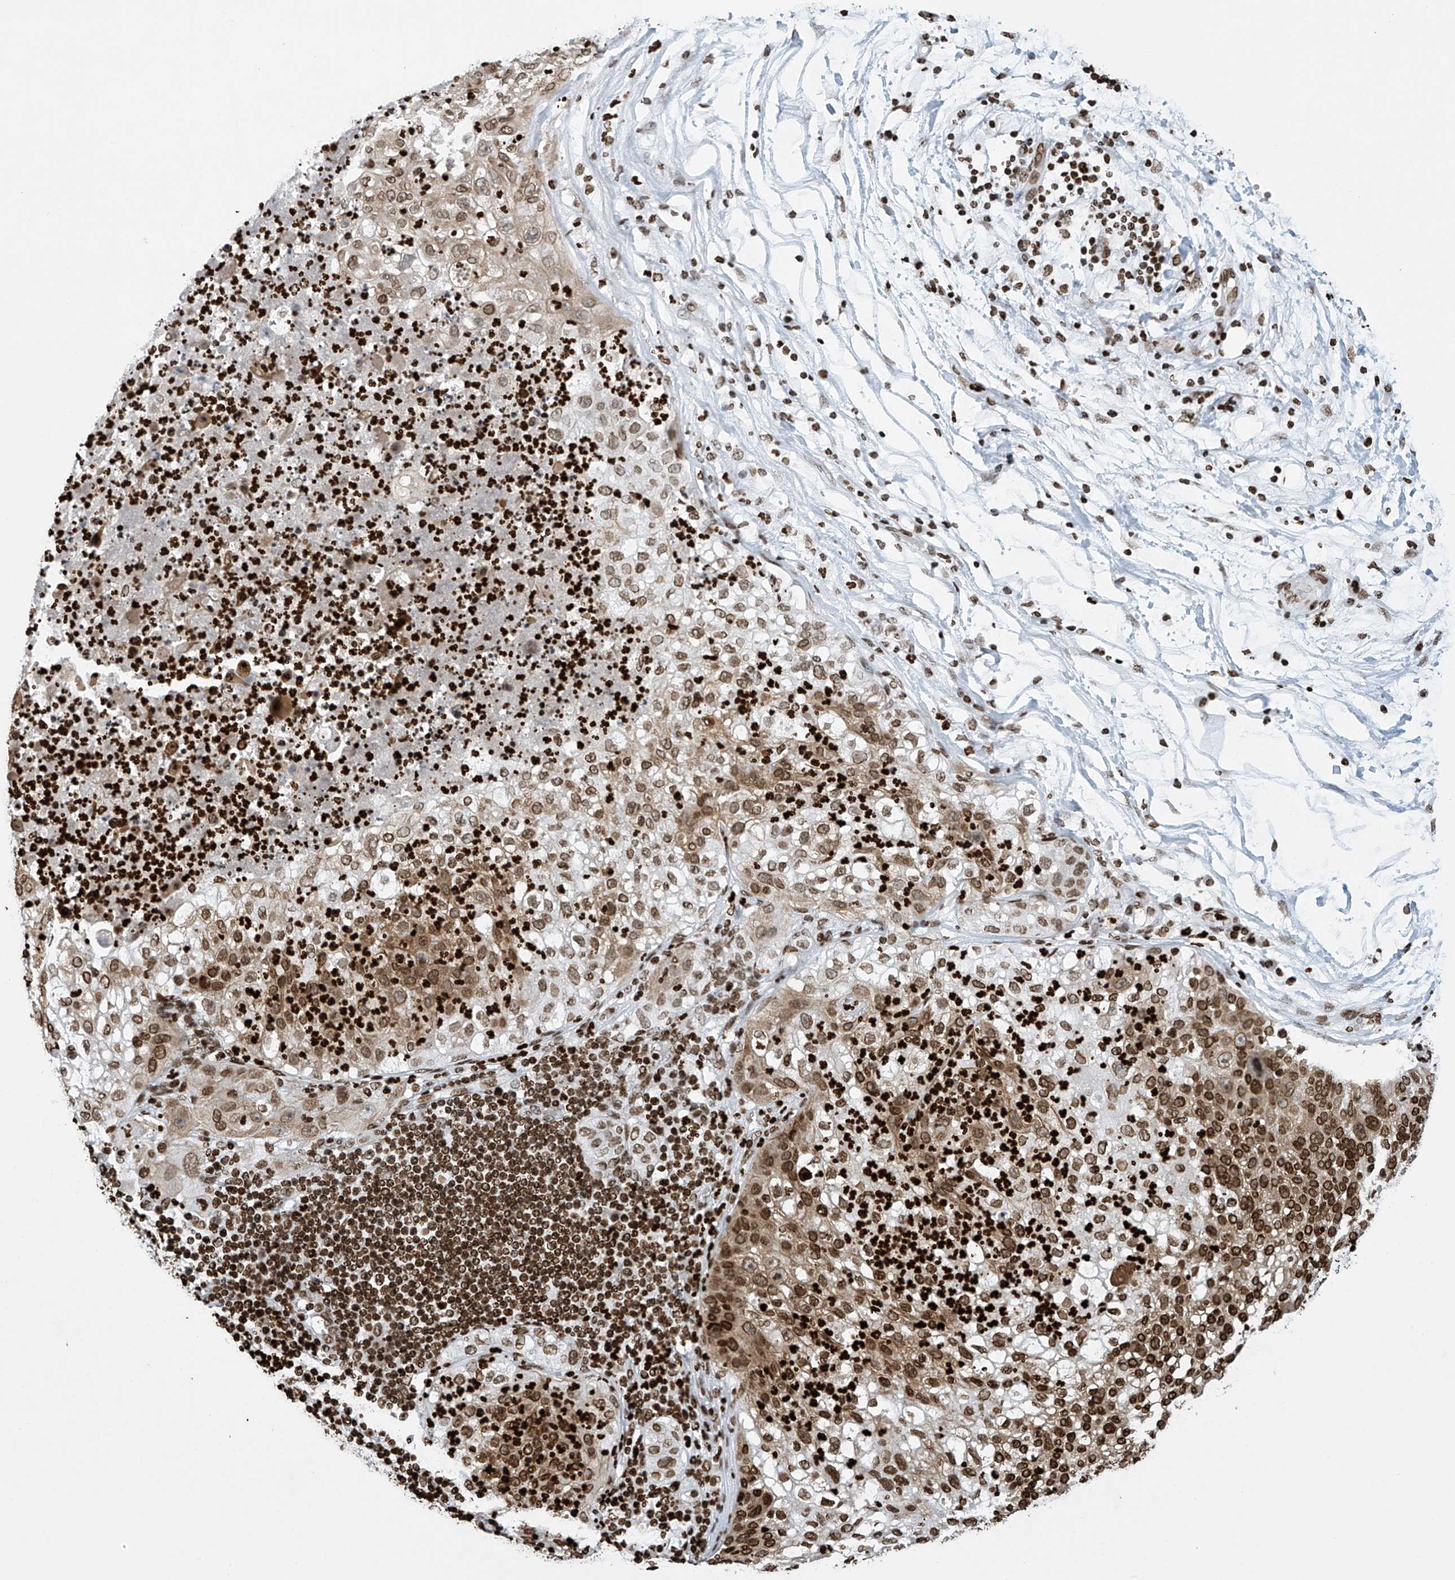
{"staining": {"intensity": "moderate", "quantity": ">75%", "location": "cytoplasmic/membranous,nuclear"}, "tissue": "lung cancer", "cell_type": "Tumor cells", "image_type": "cancer", "snomed": [{"axis": "morphology", "description": "Inflammation, NOS"}, {"axis": "morphology", "description": "Squamous cell carcinoma, NOS"}, {"axis": "topography", "description": "Lymph node"}, {"axis": "topography", "description": "Soft tissue"}, {"axis": "topography", "description": "Lung"}], "caption": "A medium amount of moderate cytoplasmic/membranous and nuclear expression is seen in about >75% of tumor cells in lung squamous cell carcinoma tissue. The staining is performed using DAB brown chromogen to label protein expression. The nuclei are counter-stained blue using hematoxylin.", "gene": "H4C16", "patient": {"sex": "male", "age": 66}}